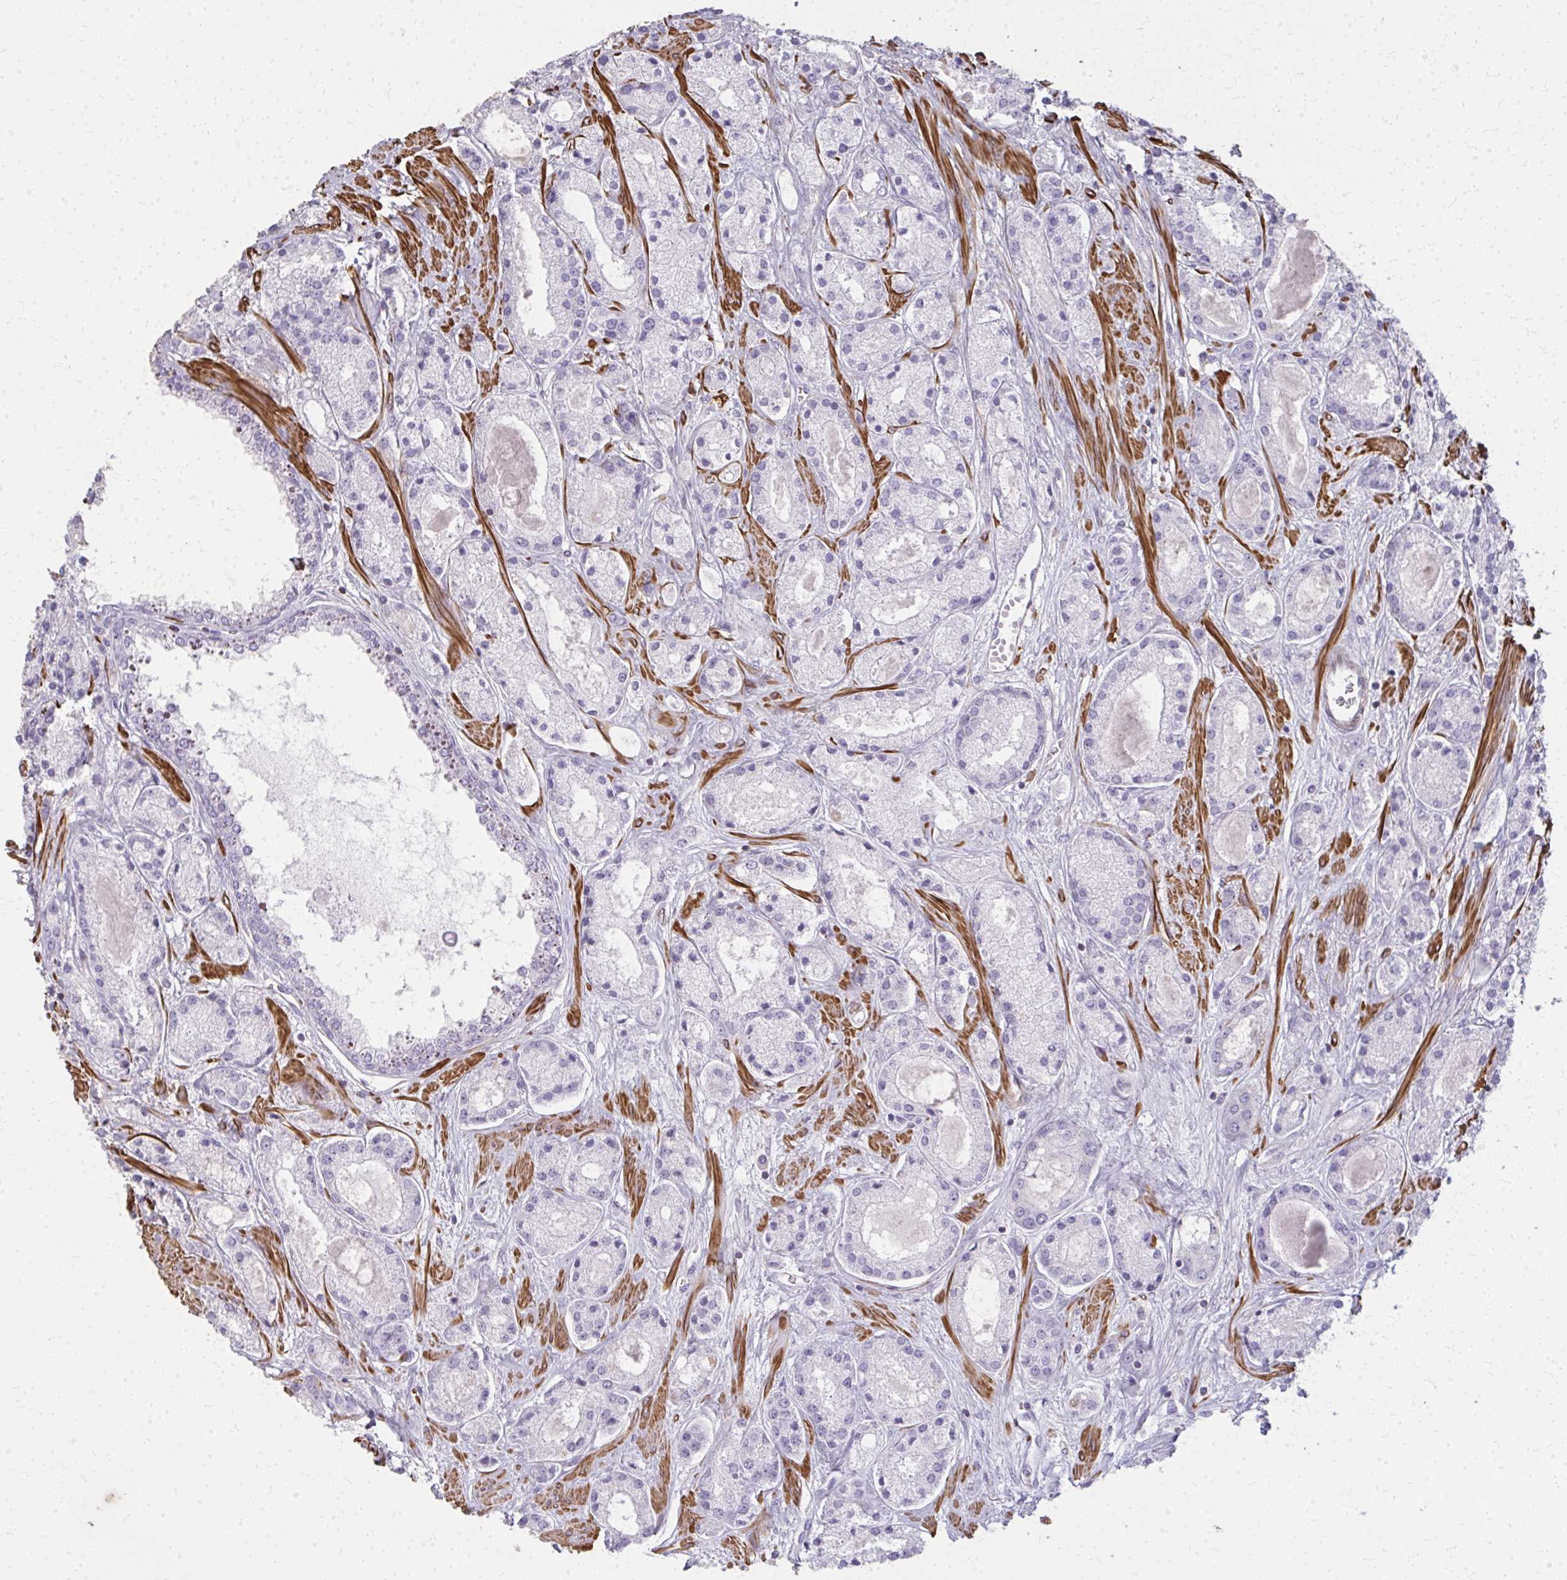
{"staining": {"intensity": "negative", "quantity": "none", "location": "none"}, "tissue": "prostate cancer", "cell_type": "Tumor cells", "image_type": "cancer", "snomed": [{"axis": "morphology", "description": "Adenocarcinoma, High grade"}, {"axis": "topography", "description": "Prostate"}], "caption": "There is no significant expression in tumor cells of prostate cancer (adenocarcinoma (high-grade)).", "gene": "TENM4", "patient": {"sex": "male", "age": 67}}